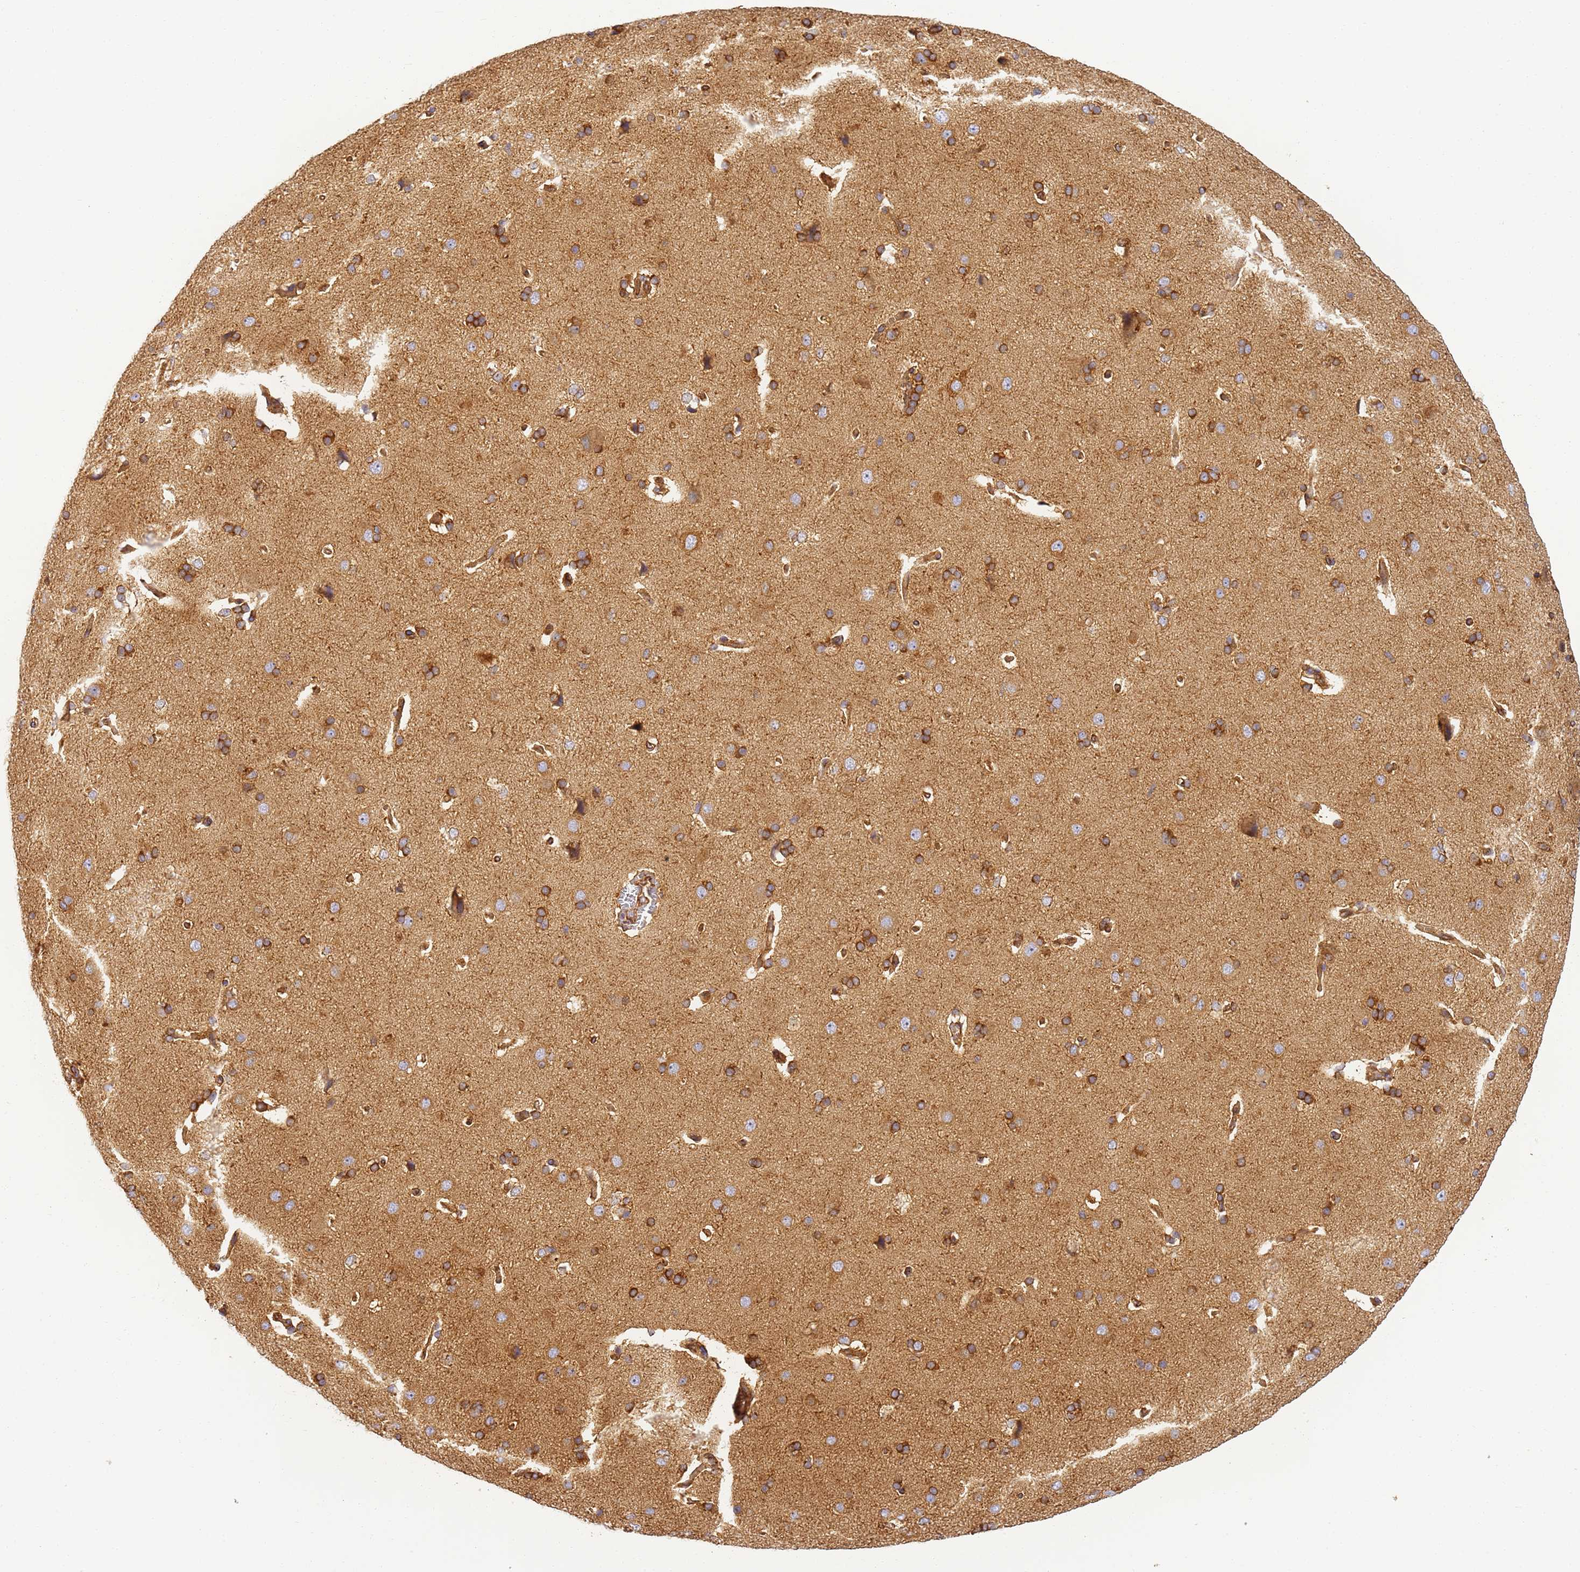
{"staining": {"intensity": "moderate", "quantity": ">75%", "location": "cytoplasmic/membranous"}, "tissue": "cerebral cortex", "cell_type": "Endothelial cells", "image_type": "normal", "snomed": [{"axis": "morphology", "description": "Normal tissue, NOS"}, {"axis": "topography", "description": "Cerebral cortex"}], "caption": "The immunohistochemical stain shows moderate cytoplasmic/membranous staining in endothelial cells of unremarkable cerebral cortex.", "gene": "DYNC1I2", "patient": {"sex": "male", "age": 62}}